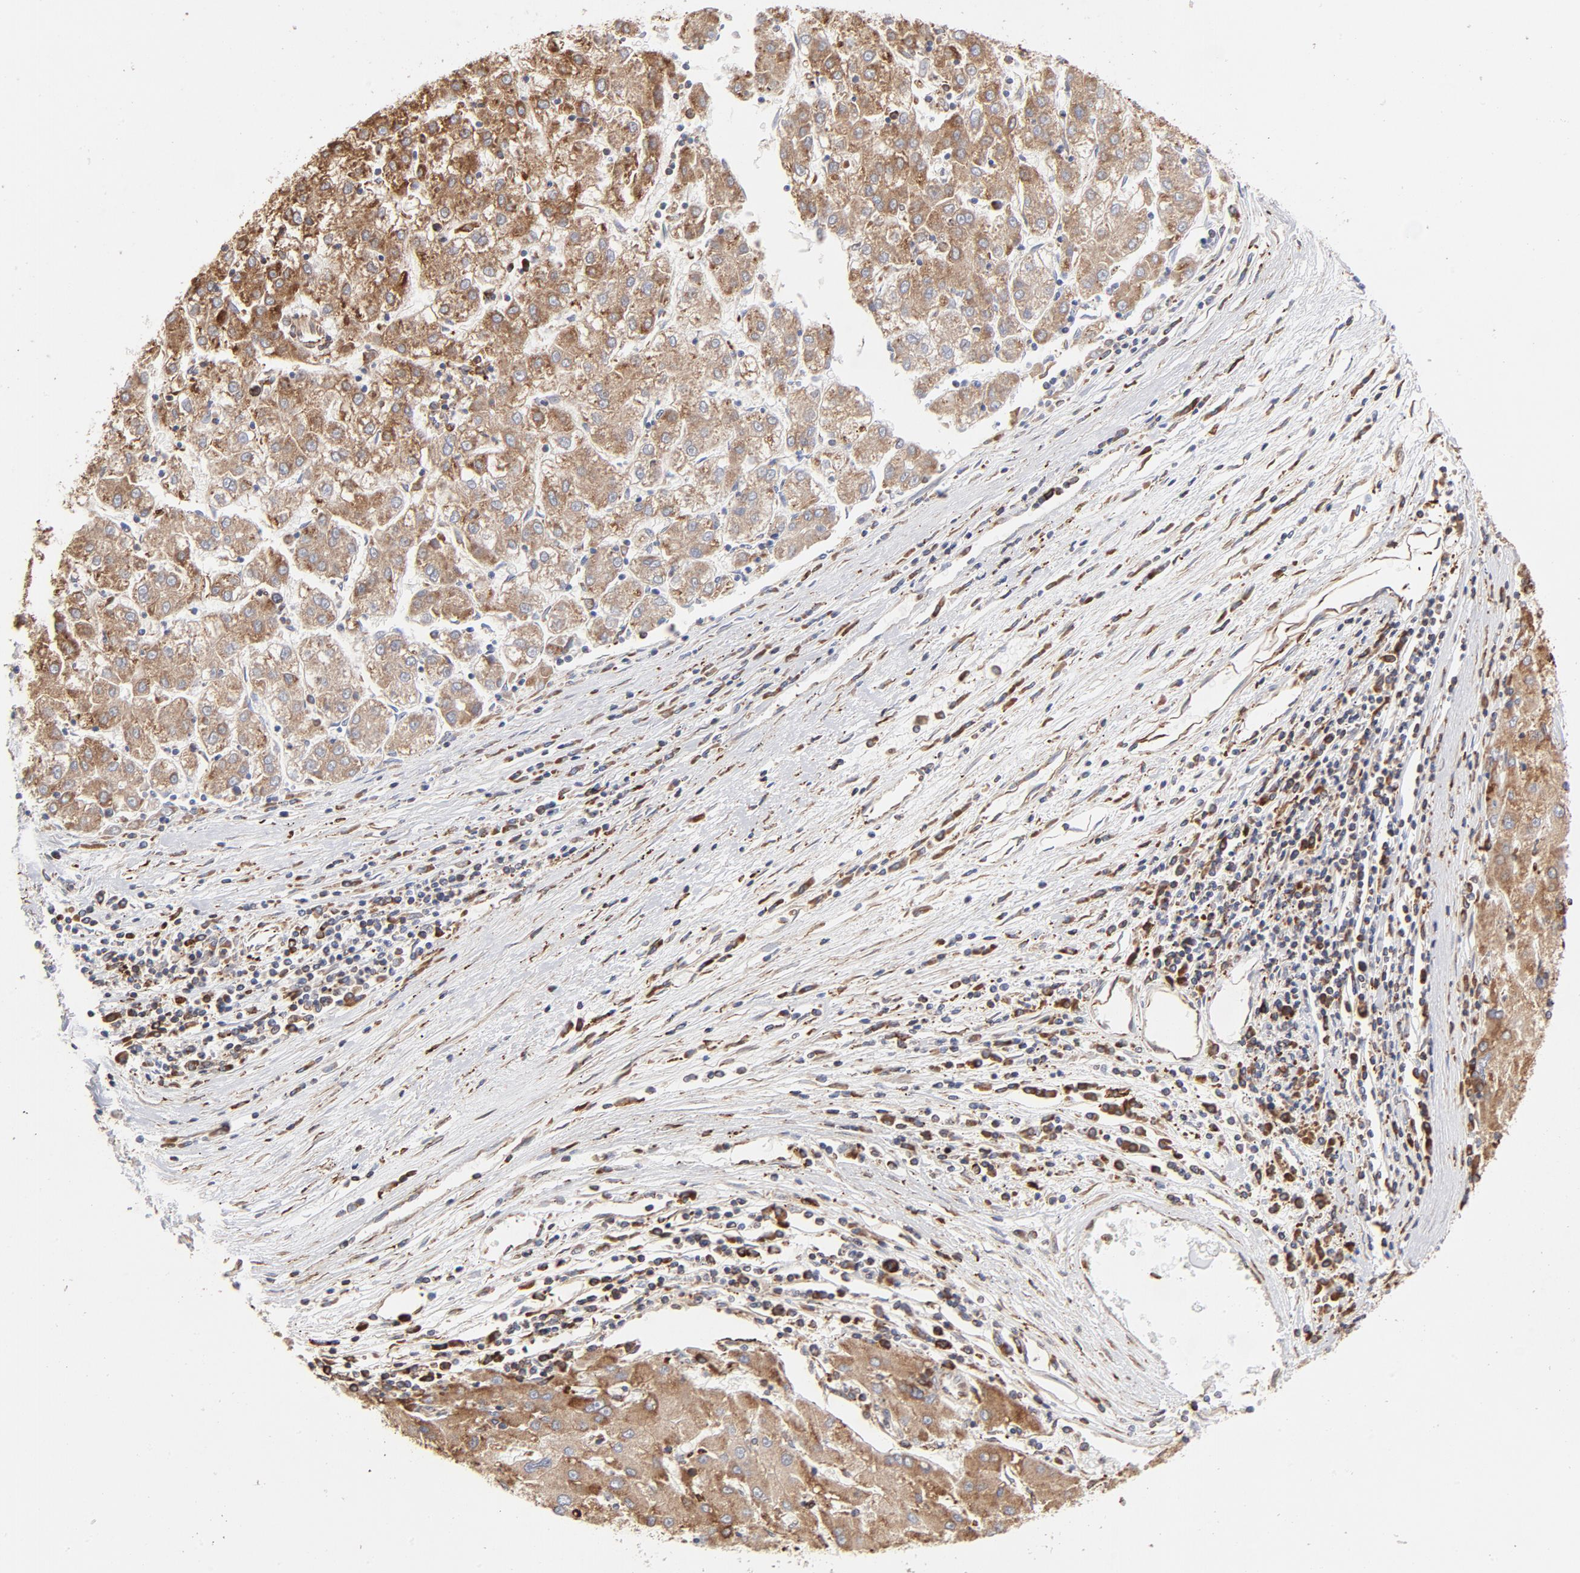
{"staining": {"intensity": "moderate", "quantity": ">75%", "location": "cytoplasmic/membranous"}, "tissue": "liver cancer", "cell_type": "Tumor cells", "image_type": "cancer", "snomed": [{"axis": "morphology", "description": "Carcinoma, Hepatocellular, NOS"}, {"axis": "topography", "description": "Liver"}], "caption": "A medium amount of moderate cytoplasmic/membranous staining is present in about >75% of tumor cells in liver hepatocellular carcinoma tissue.", "gene": "CANX", "patient": {"sex": "male", "age": 72}}